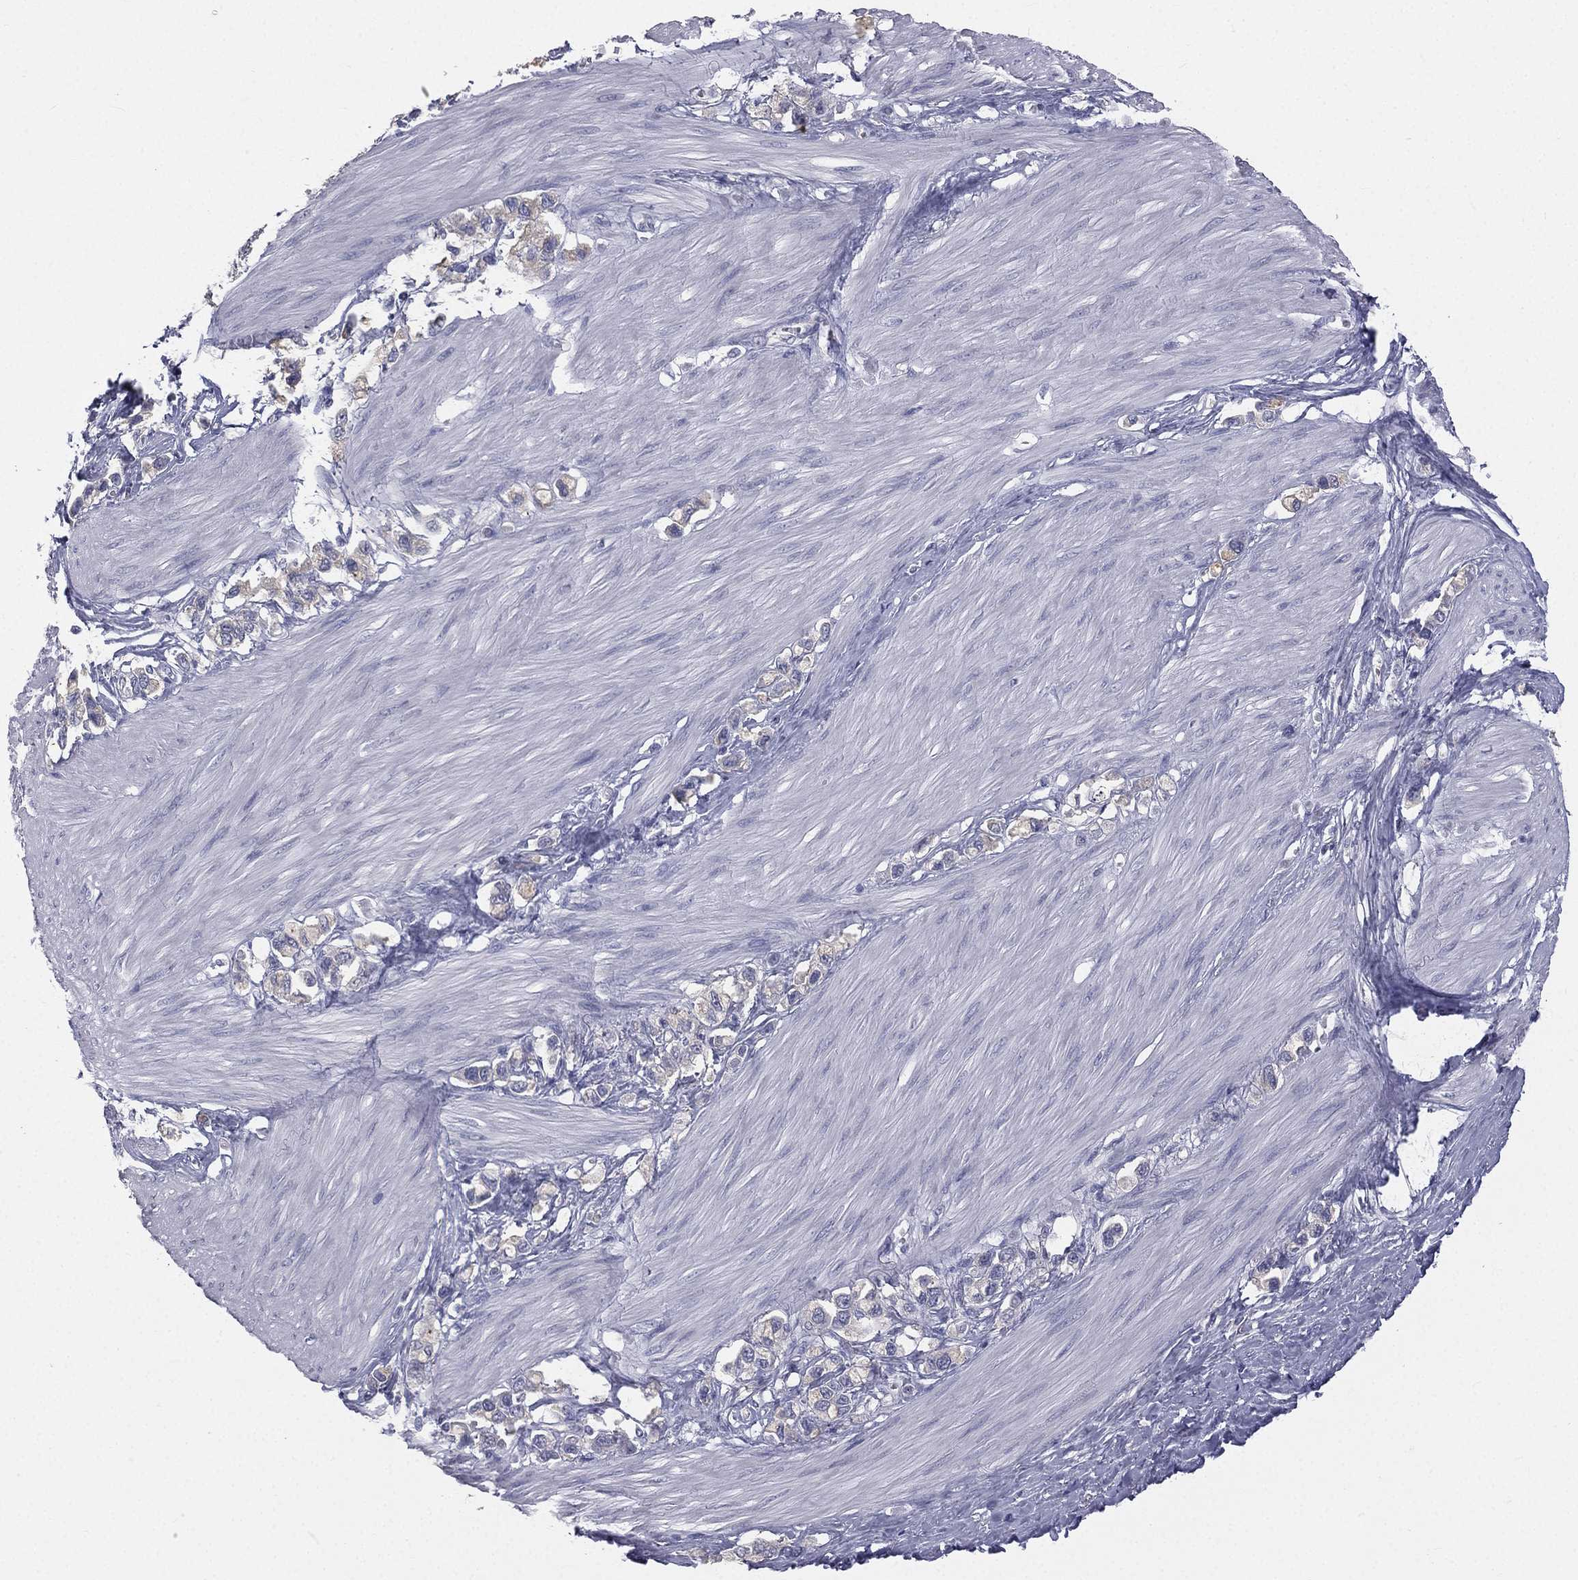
{"staining": {"intensity": "negative", "quantity": "none", "location": "none"}, "tissue": "stomach cancer", "cell_type": "Tumor cells", "image_type": "cancer", "snomed": [{"axis": "morphology", "description": "Normal tissue, NOS"}, {"axis": "morphology", "description": "Adenocarcinoma, NOS"}, {"axis": "morphology", "description": "Adenocarcinoma, High grade"}, {"axis": "topography", "description": "Stomach, upper"}, {"axis": "topography", "description": "Stomach"}], "caption": "This is an IHC image of stomach cancer (adenocarcinoma). There is no expression in tumor cells.", "gene": "MUC13", "patient": {"sex": "female", "age": 65}}